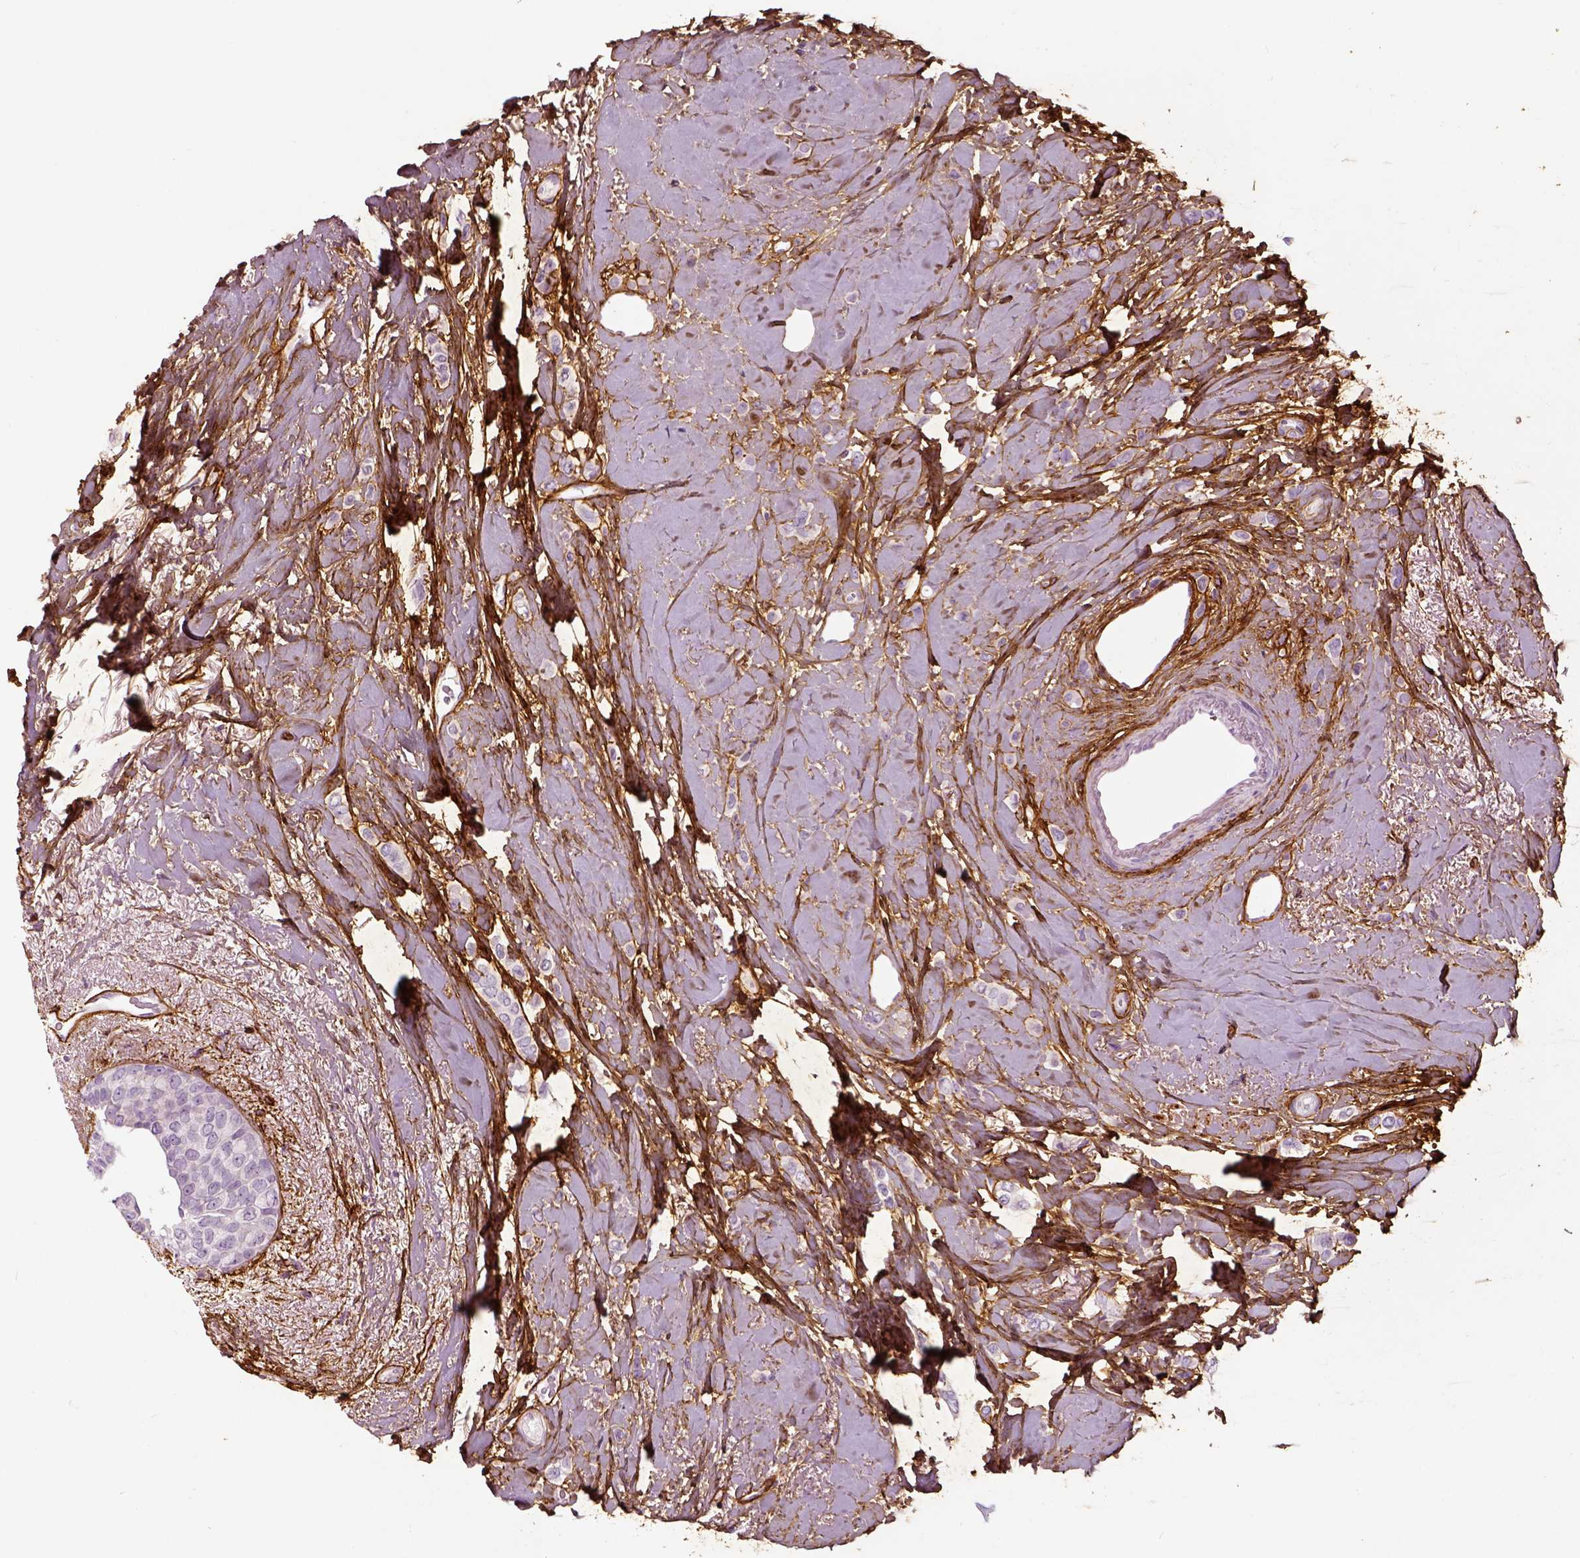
{"staining": {"intensity": "negative", "quantity": "none", "location": "none"}, "tissue": "breast cancer", "cell_type": "Tumor cells", "image_type": "cancer", "snomed": [{"axis": "morphology", "description": "Lobular carcinoma"}, {"axis": "topography", "description": "Breast"}], "caption": "Immunohistochemistry photomicrograph of neoplastic tissue: human breast lobular carcinoma stained with DAB displays no significant protein positivity in tumor cells.", "gene": "COL6A2", "patient": {"sex": "female", "age": 66}}